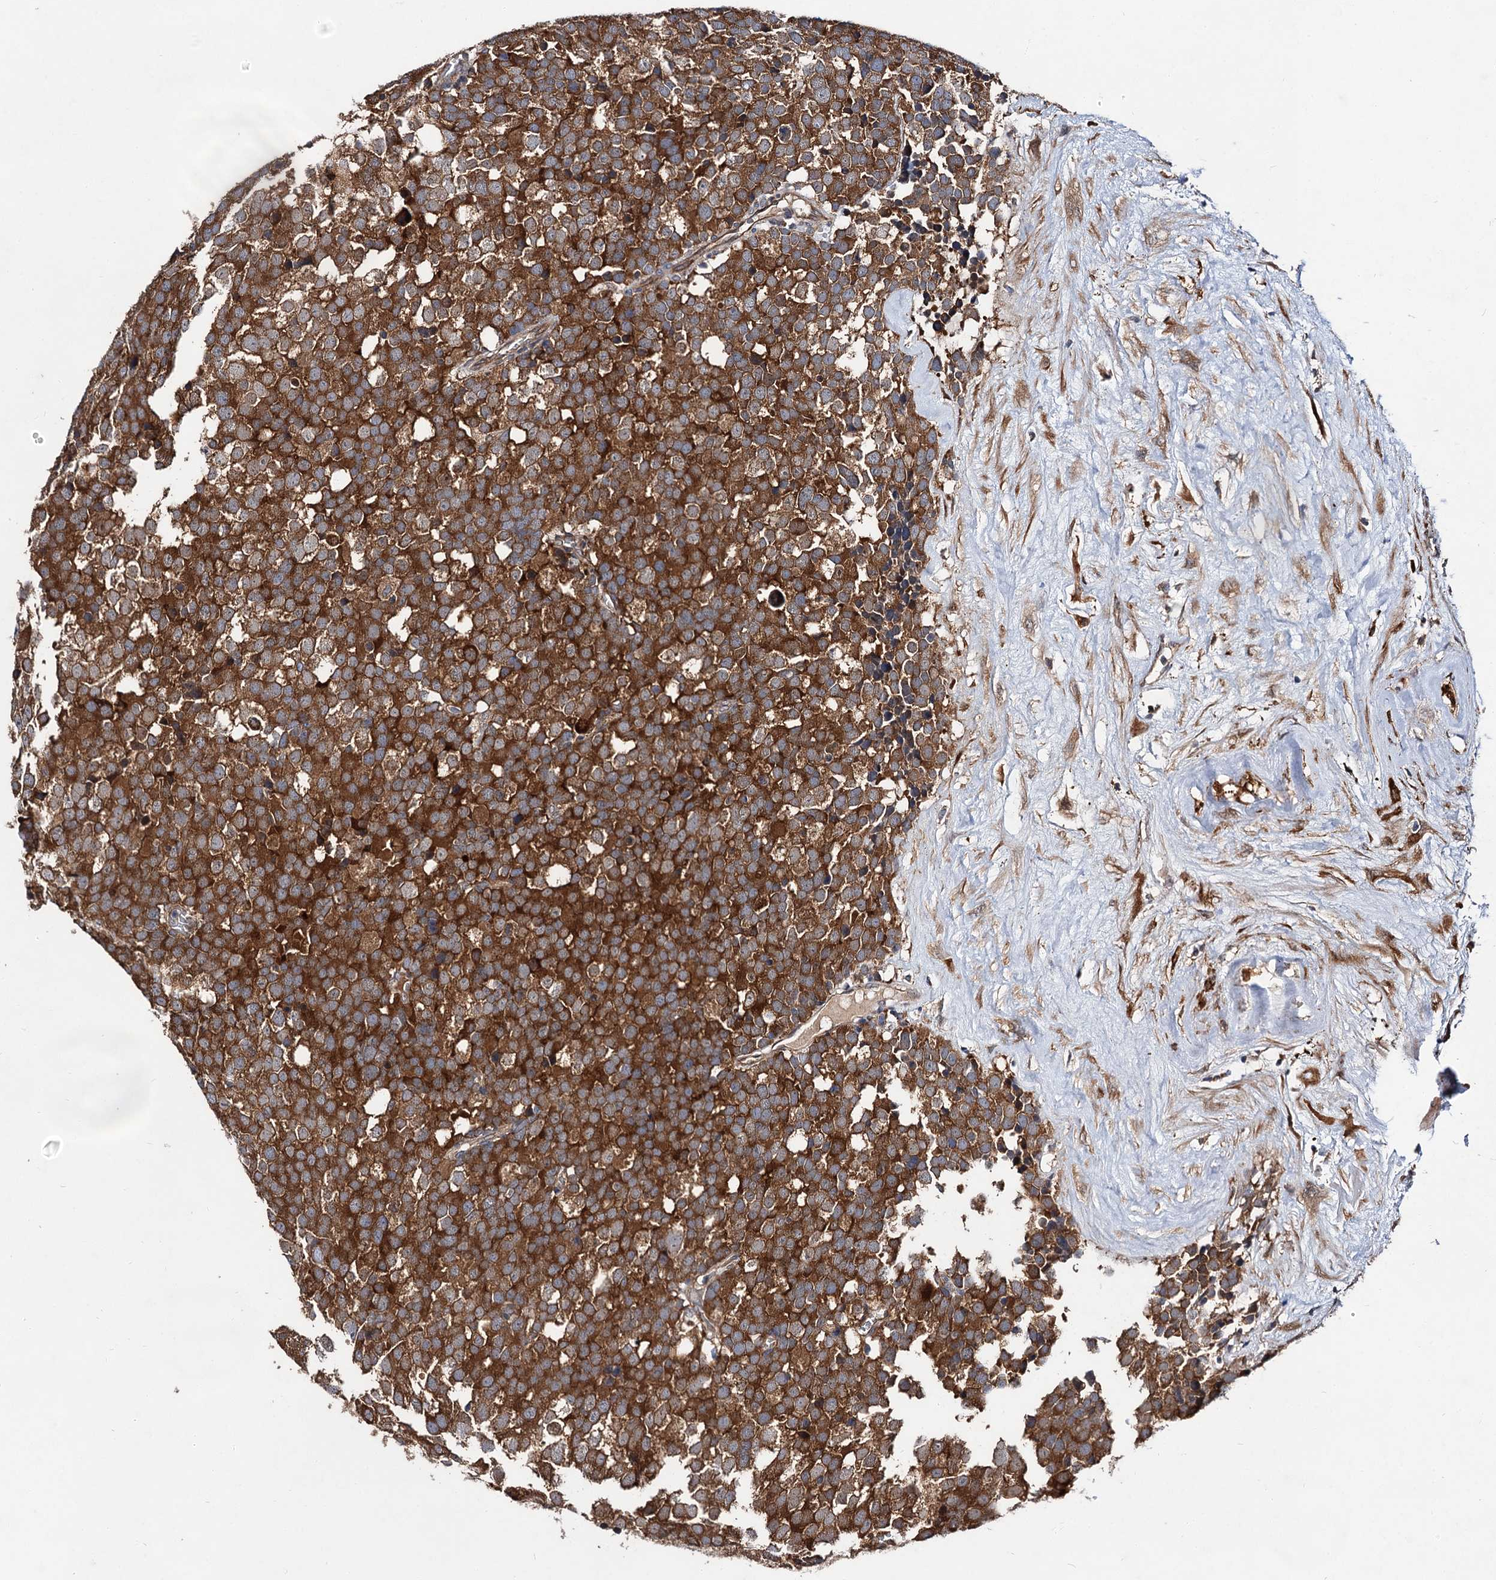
{"staining": {"intensity": "strong", "quantity": ">75%", "location": "cytoplasmic/membranous"}, "tissue": "testis cancer", "cell_type": "Tumor cells", "image_type": "cancer", "snomed": [{"axis": "morphology", "description": "Seminoma, NOS"}, {"axis": "topography", "description": "Testis"}], "caption": "Protein analysis of testis cancer tissue shows strong cytoplasmic/membranous staining in about >75% of tumor cells.", "gene": "NAA25", "patient": {"sex": "male", "age": 71}}